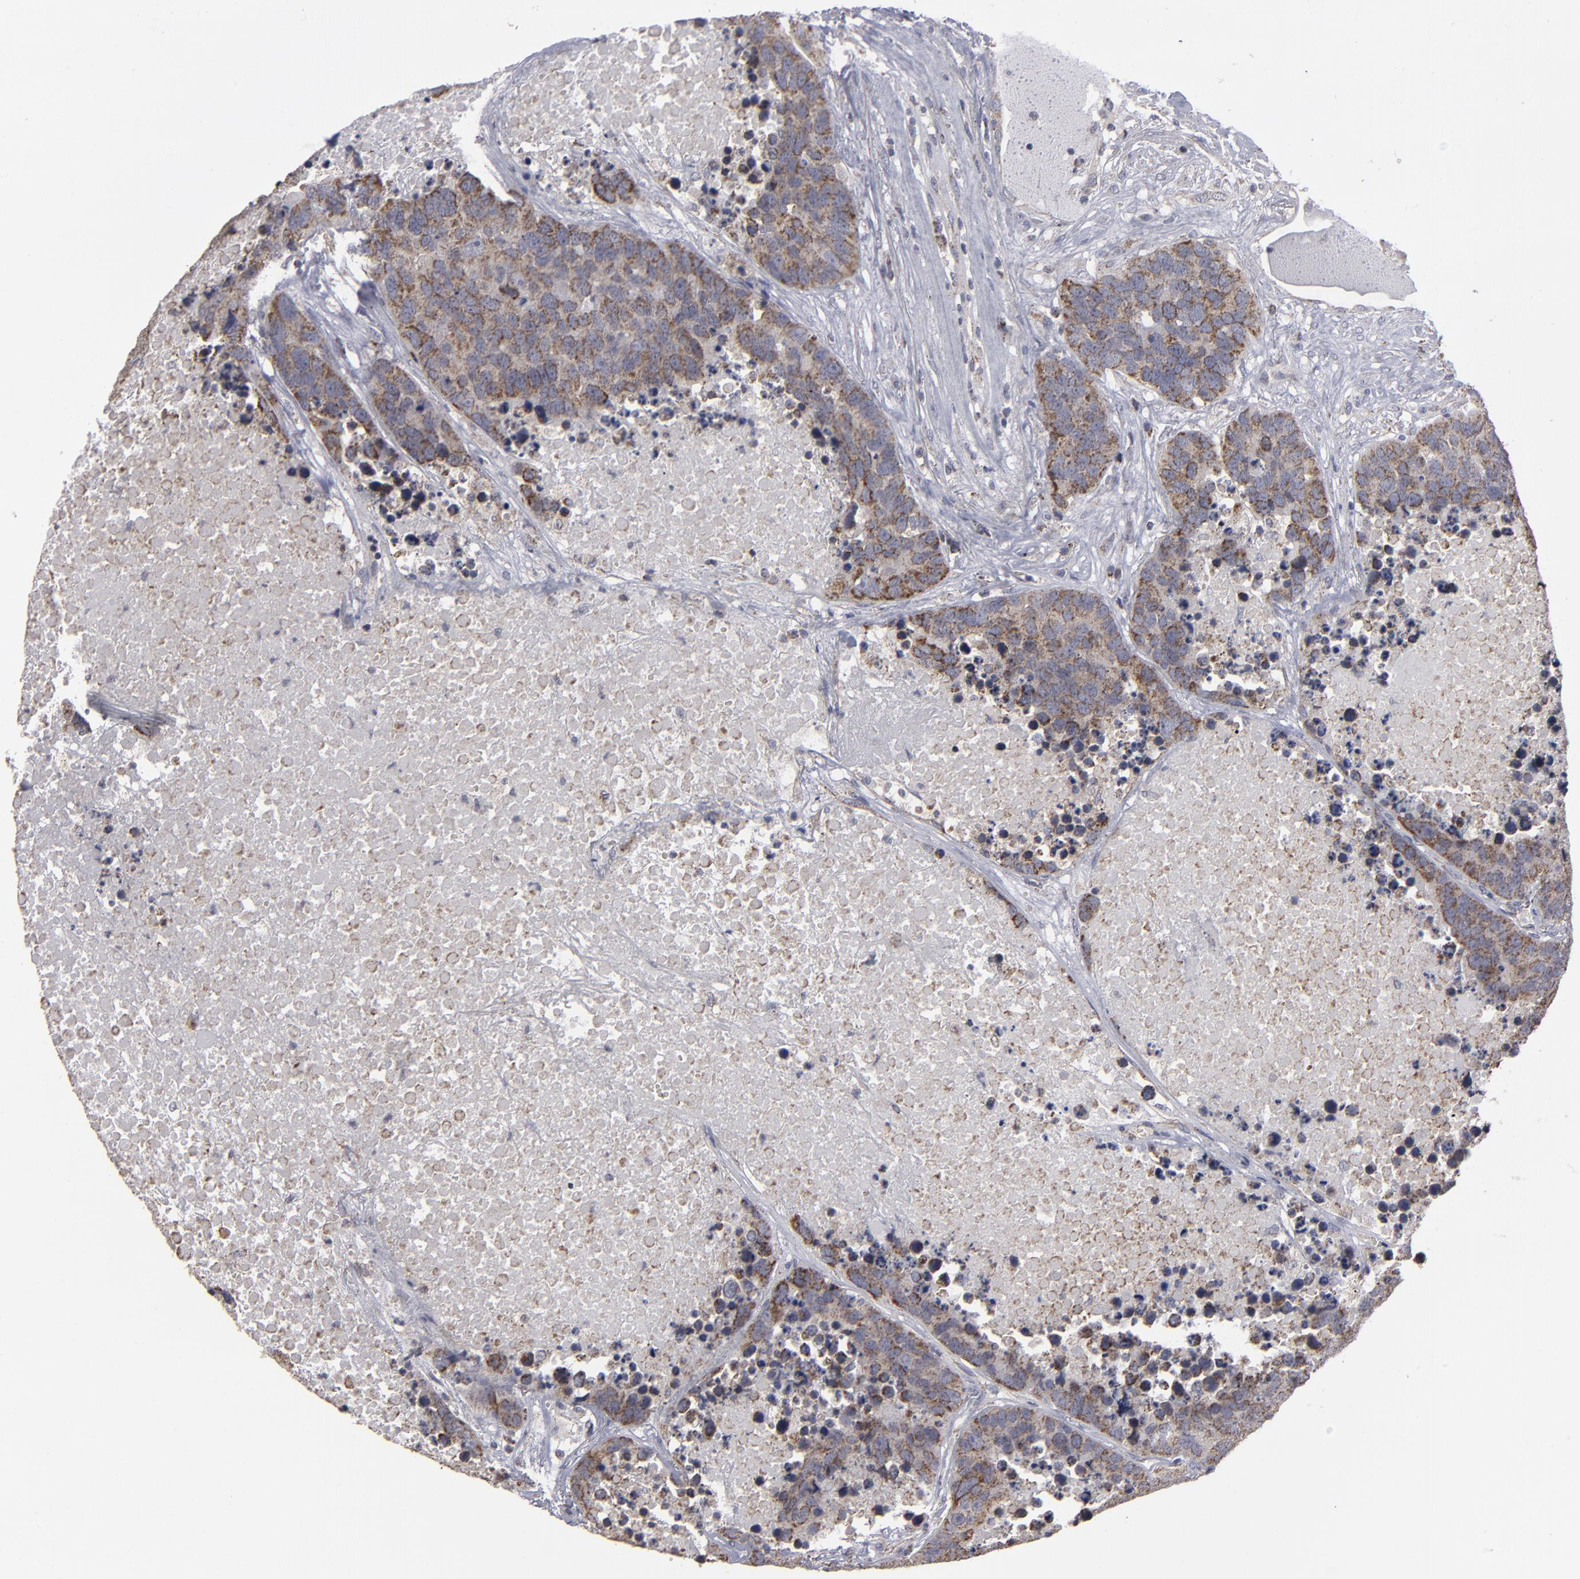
{"staining": {"intensity": "moderate", "quantity": ">75%", "location": "cytoplasmic/membranous"}, "tissue": "carcinoid", "cell_type": "Tumor cells", "image_type": "cancer", "snomed": [{"axis": "morphology", "description": "Carcinoid, malignant, NOS"}, {"axis": "topography", "description": "Lung"}], "caption": "The micrograph shows a brown stain indicating the presence of a protein in the cytoplasmic/membranous of tumor cells in carcinoid. (Brightfield microscopy of DAB IHC at high magnification).", "gene": "MYOM2", "patient": {"sex": "male", "age": 60}}